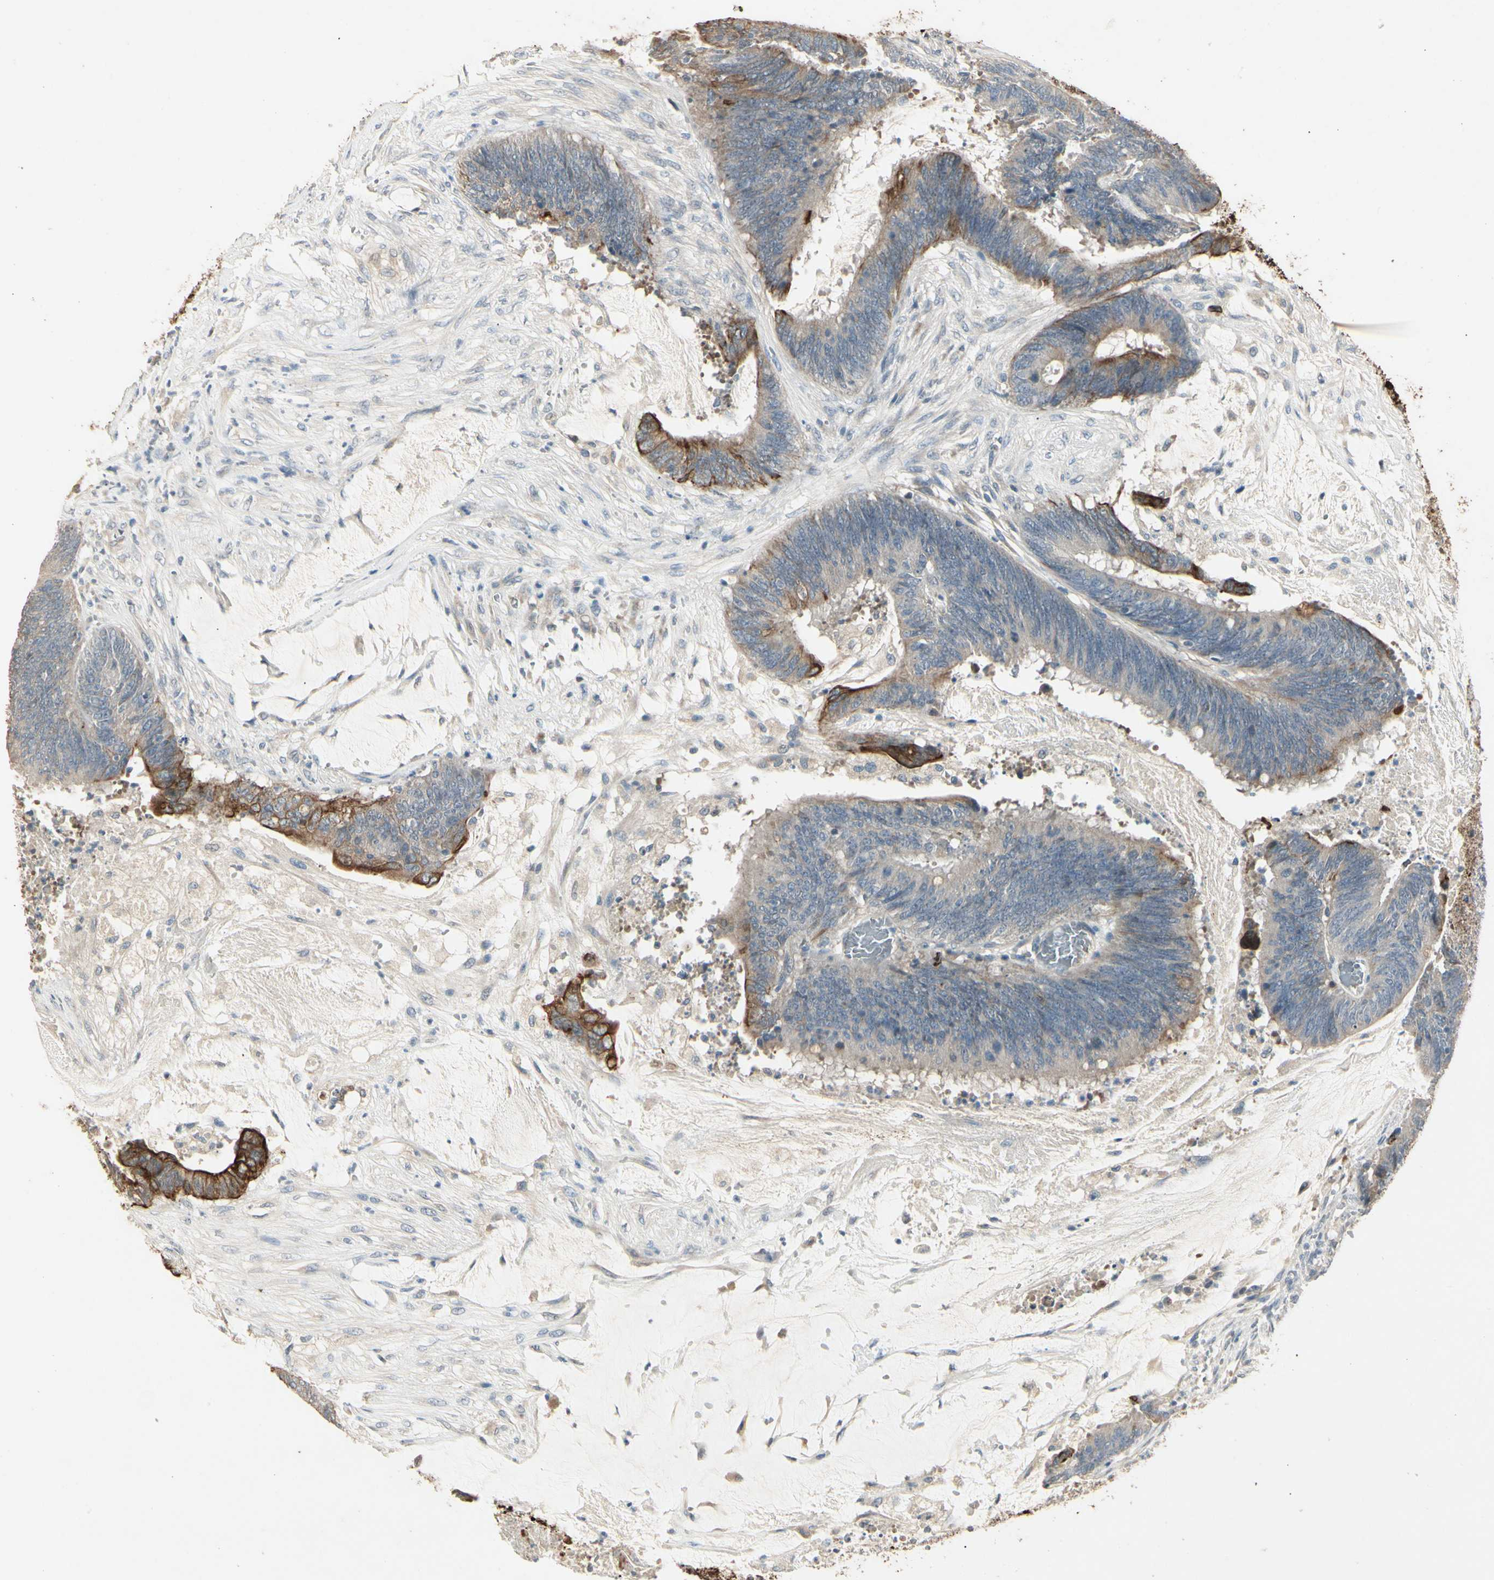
{"staining": {"intensity": "strong", "quantity": "25%-75%", "location": "cytoplasmic/membranous"}, "tissue": "colorectal cancer", "cell_type": "Tumor cells", "image_type": "cancer", "snomed": [{"axis": "morphology", "description": "Adenocarcinoma, NOS"}, {"axis": "topography", "description": "Rectum"}], "caption": "Immunohistochemistry (IHC) of adenocarcinoma (colorectal) reveals high levels of strong cytoplasmic/membranous expression in about 25%-75% of tumor cells. (Brightfield microscopy of DAB IHC at high magnification).", "gene": "SKIL", "patient": {"sex": "female", "age": 66}}